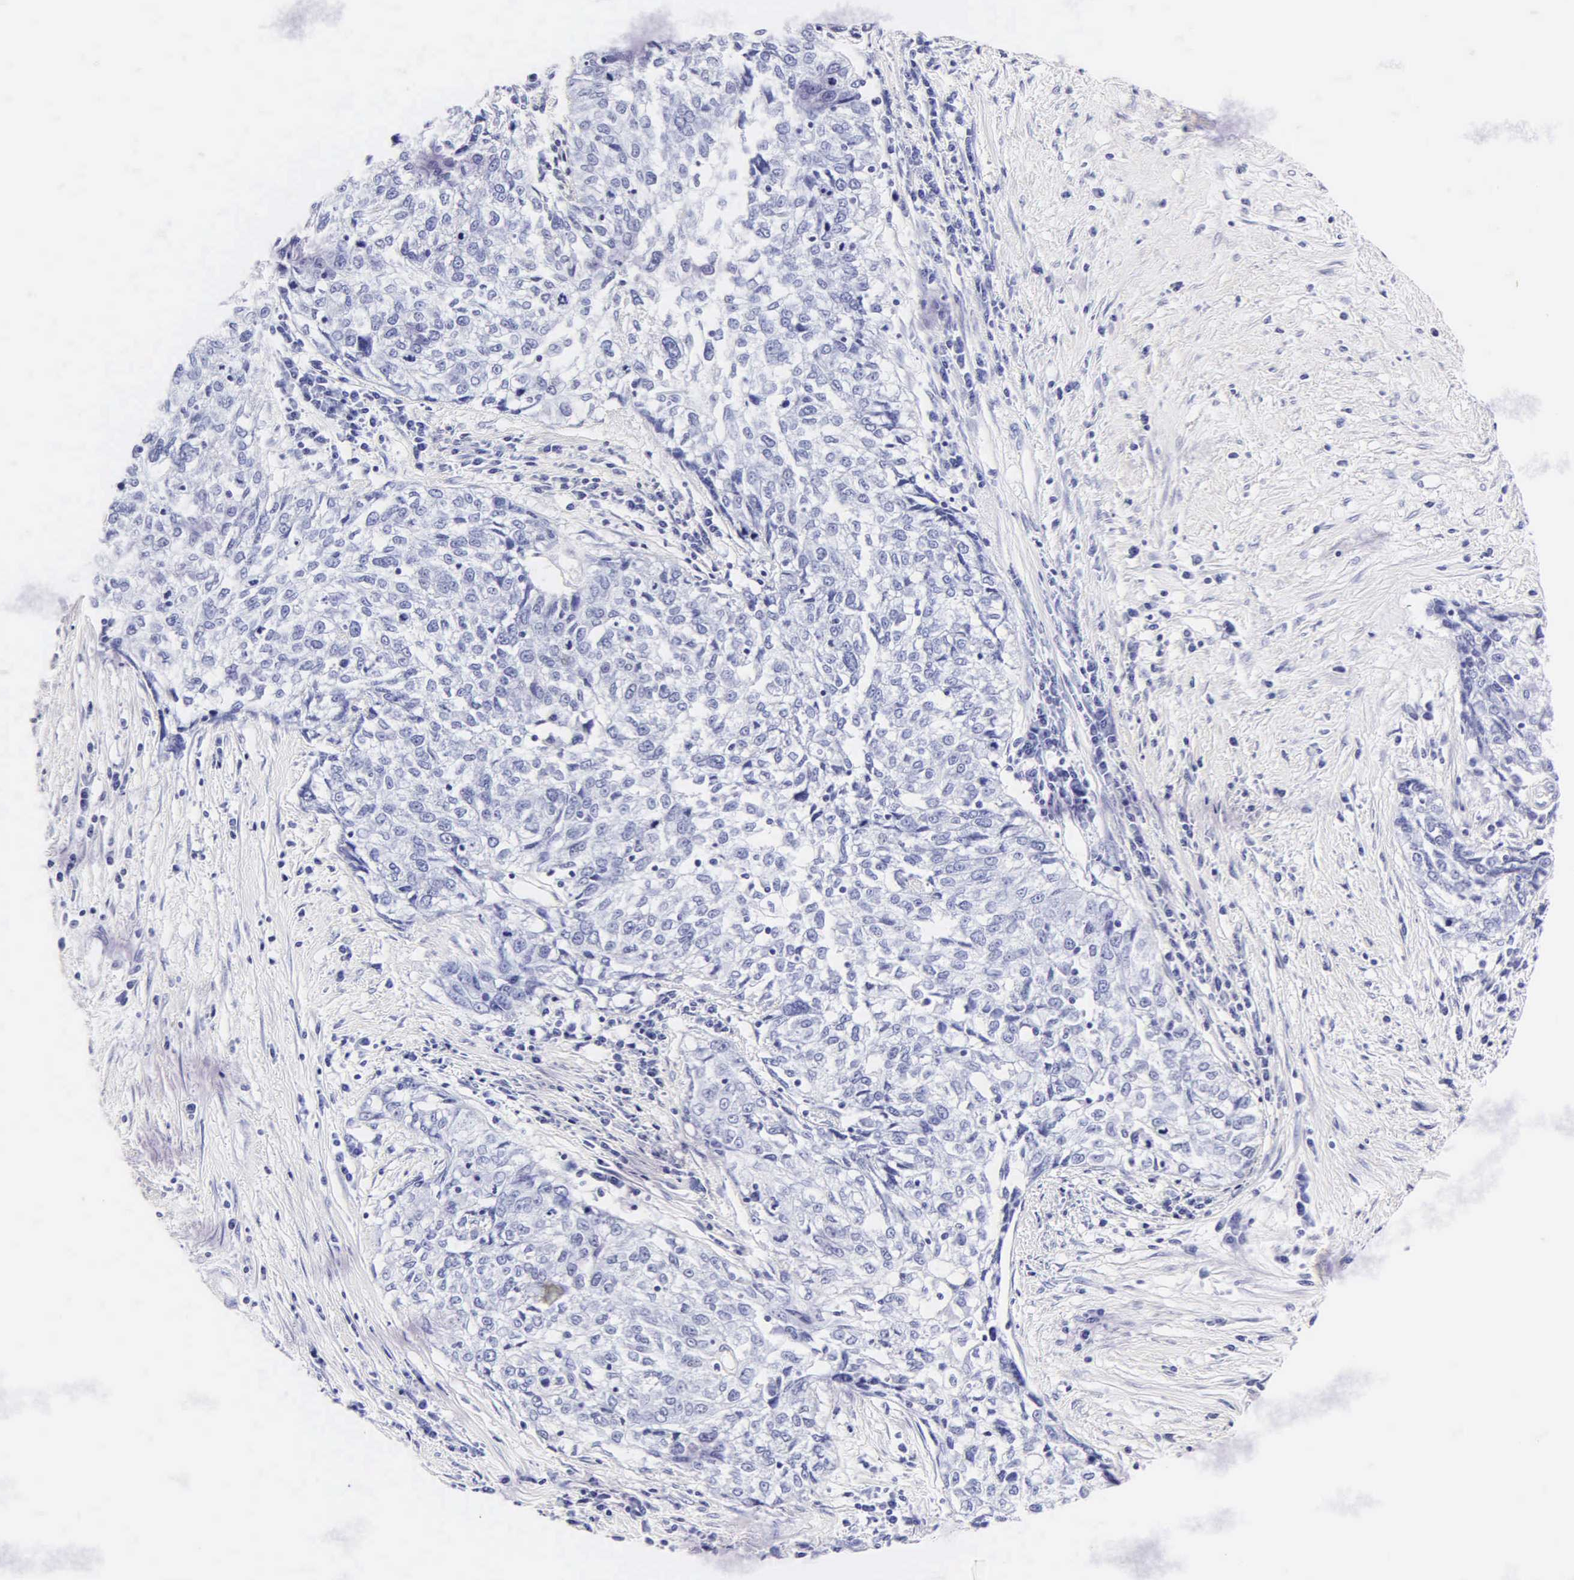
{"staining": {"intensity": "negative", "quantity": "none", "location": "none"}, "tissue": "cervical cancer", "cell_type": "Tumor cells", "image_type": "cancer", "snomed": [{"axis": "morphology", "description": "Squamous cell carcinoma, NOS"}, {"axis": "topography", "description": "Cervix"}], "caption": "Immunohistochemical staining of squamous cell carcinoma (cervical) demonstrates no significant positivity in tumor cells.", "gene": "MB", "patient": {"sex": "female", "age": 57}}